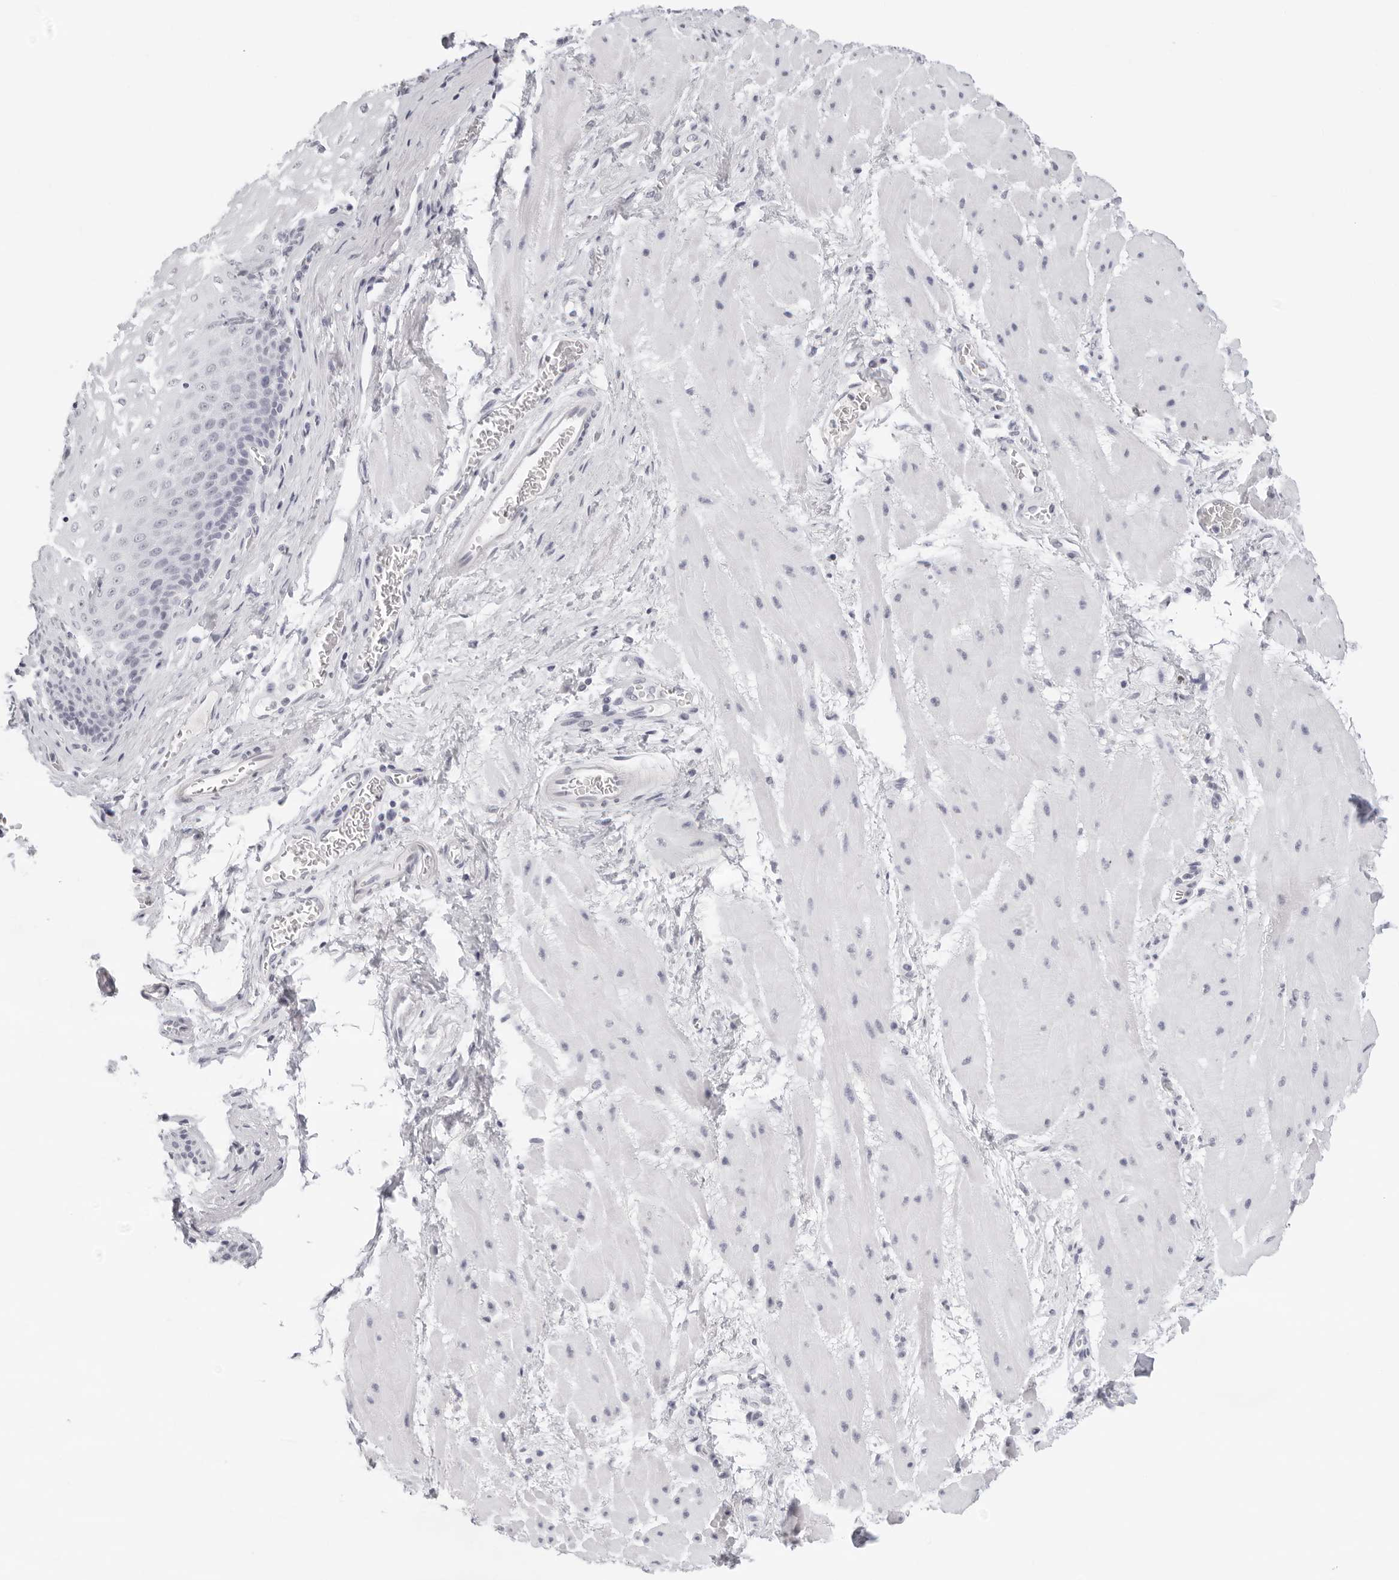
{"staining": {"intensity": "negative", "quantity": "none", "location": "none"}, "tissue": "esophagus", "cell_type": "Squamous epithelial cells", "image_type": "normal", "snomed": [{"axis": "morphology", "description": "Normal tissue, NOS"}, {"axis": "topography", "description": "Esophagus"}], "caption": "Immunohistochemical staining of benign human esophagus shows no significant staining in squamous epithelial cells.", "gene": "AGMAT", "patient": {"sex": "male", "age": 48}}